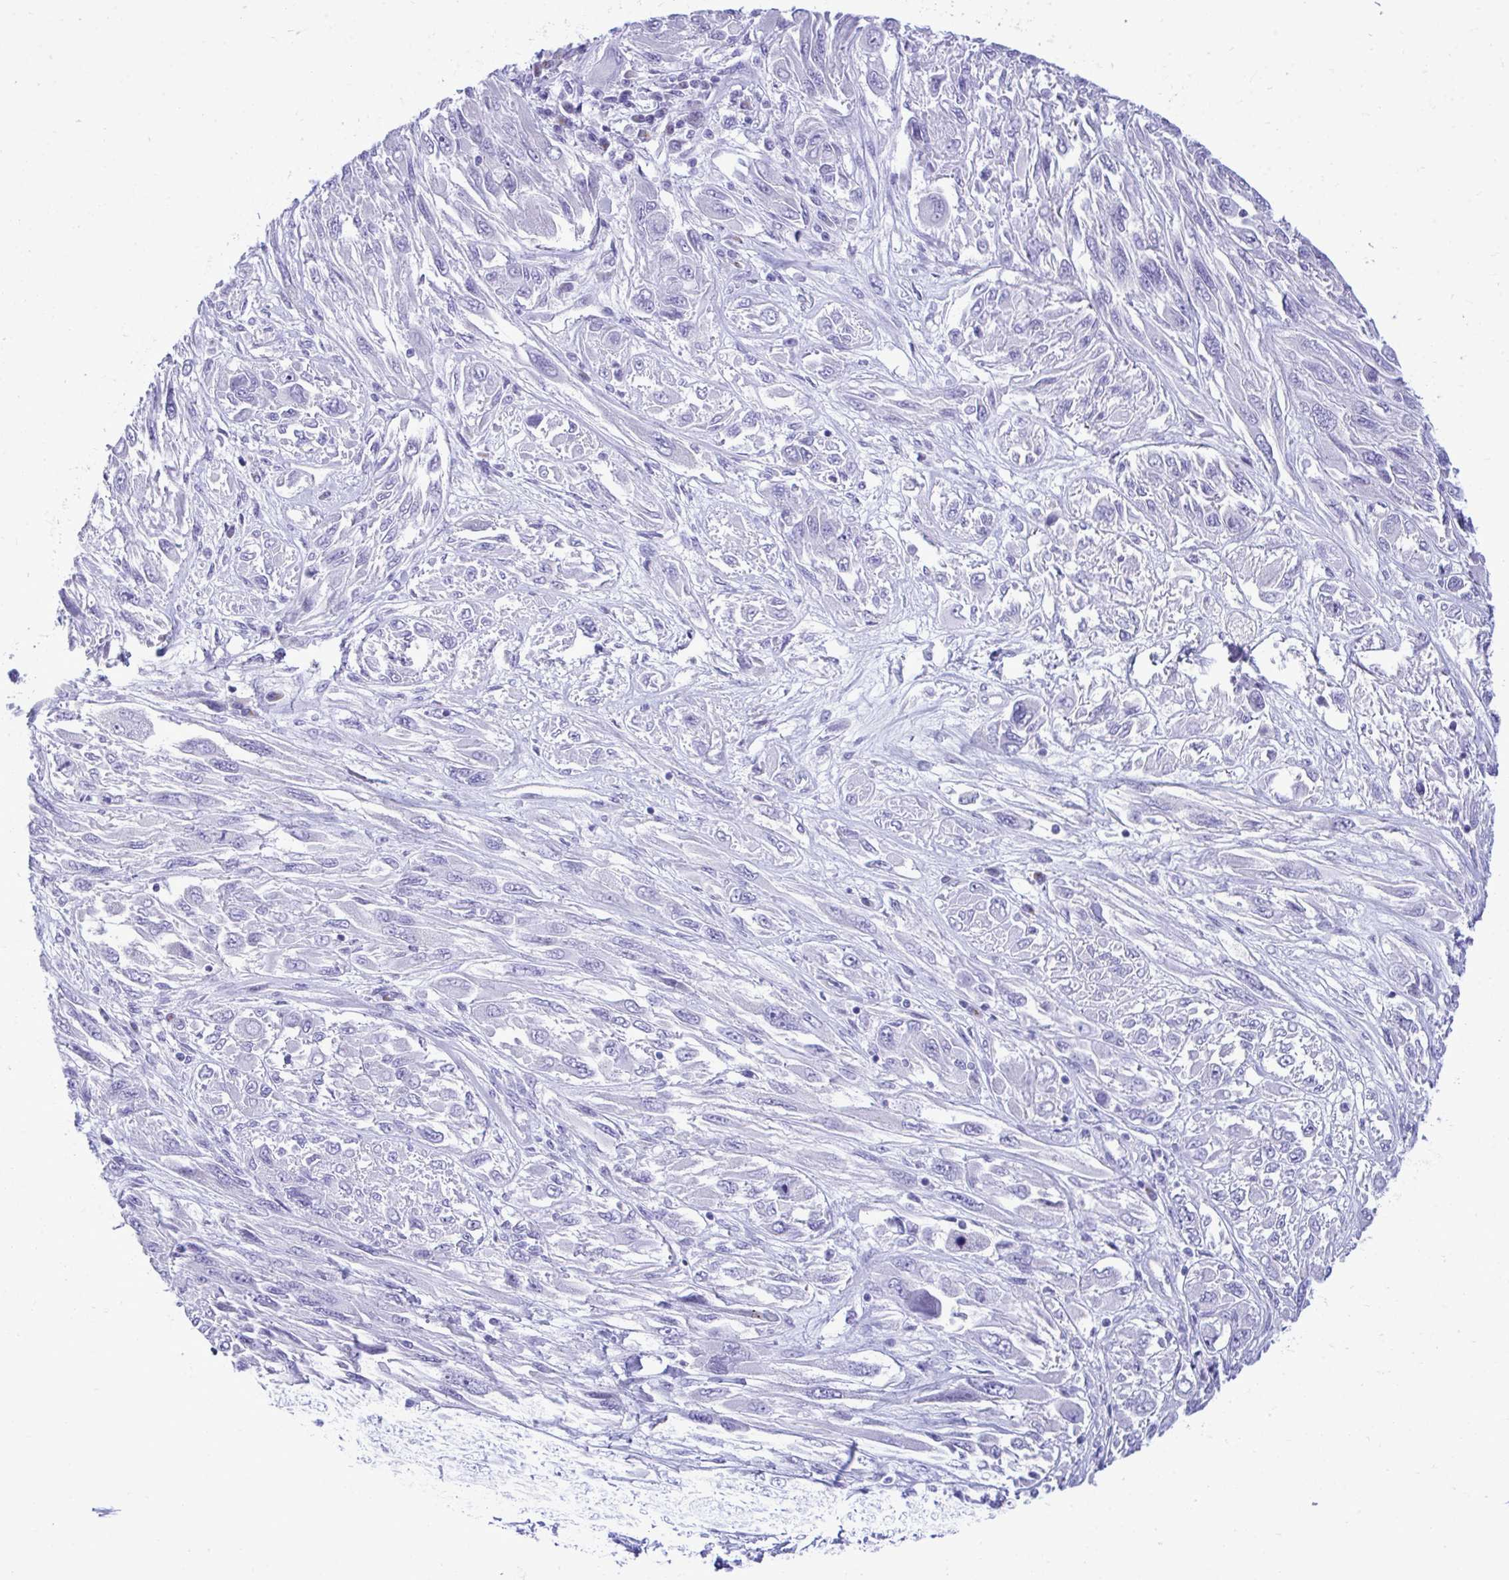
{"staining": {"intensity": "negative", "quantity": "none", "location": "none"}, "tissue": "melanoma", "cell_type": "Tumor cells", "image_type": "cancer", "snomed": [{"axis": "morphology", "description": "Malignant melanoma, NOS"}, {"axis": "topography", "description": "Skin"}], "caption": "This is an IHC image of melanoma. There is no expression in tumor cells.", "gene": "ANKDD1B", "patient": {"sex": "female", "age": 91}}